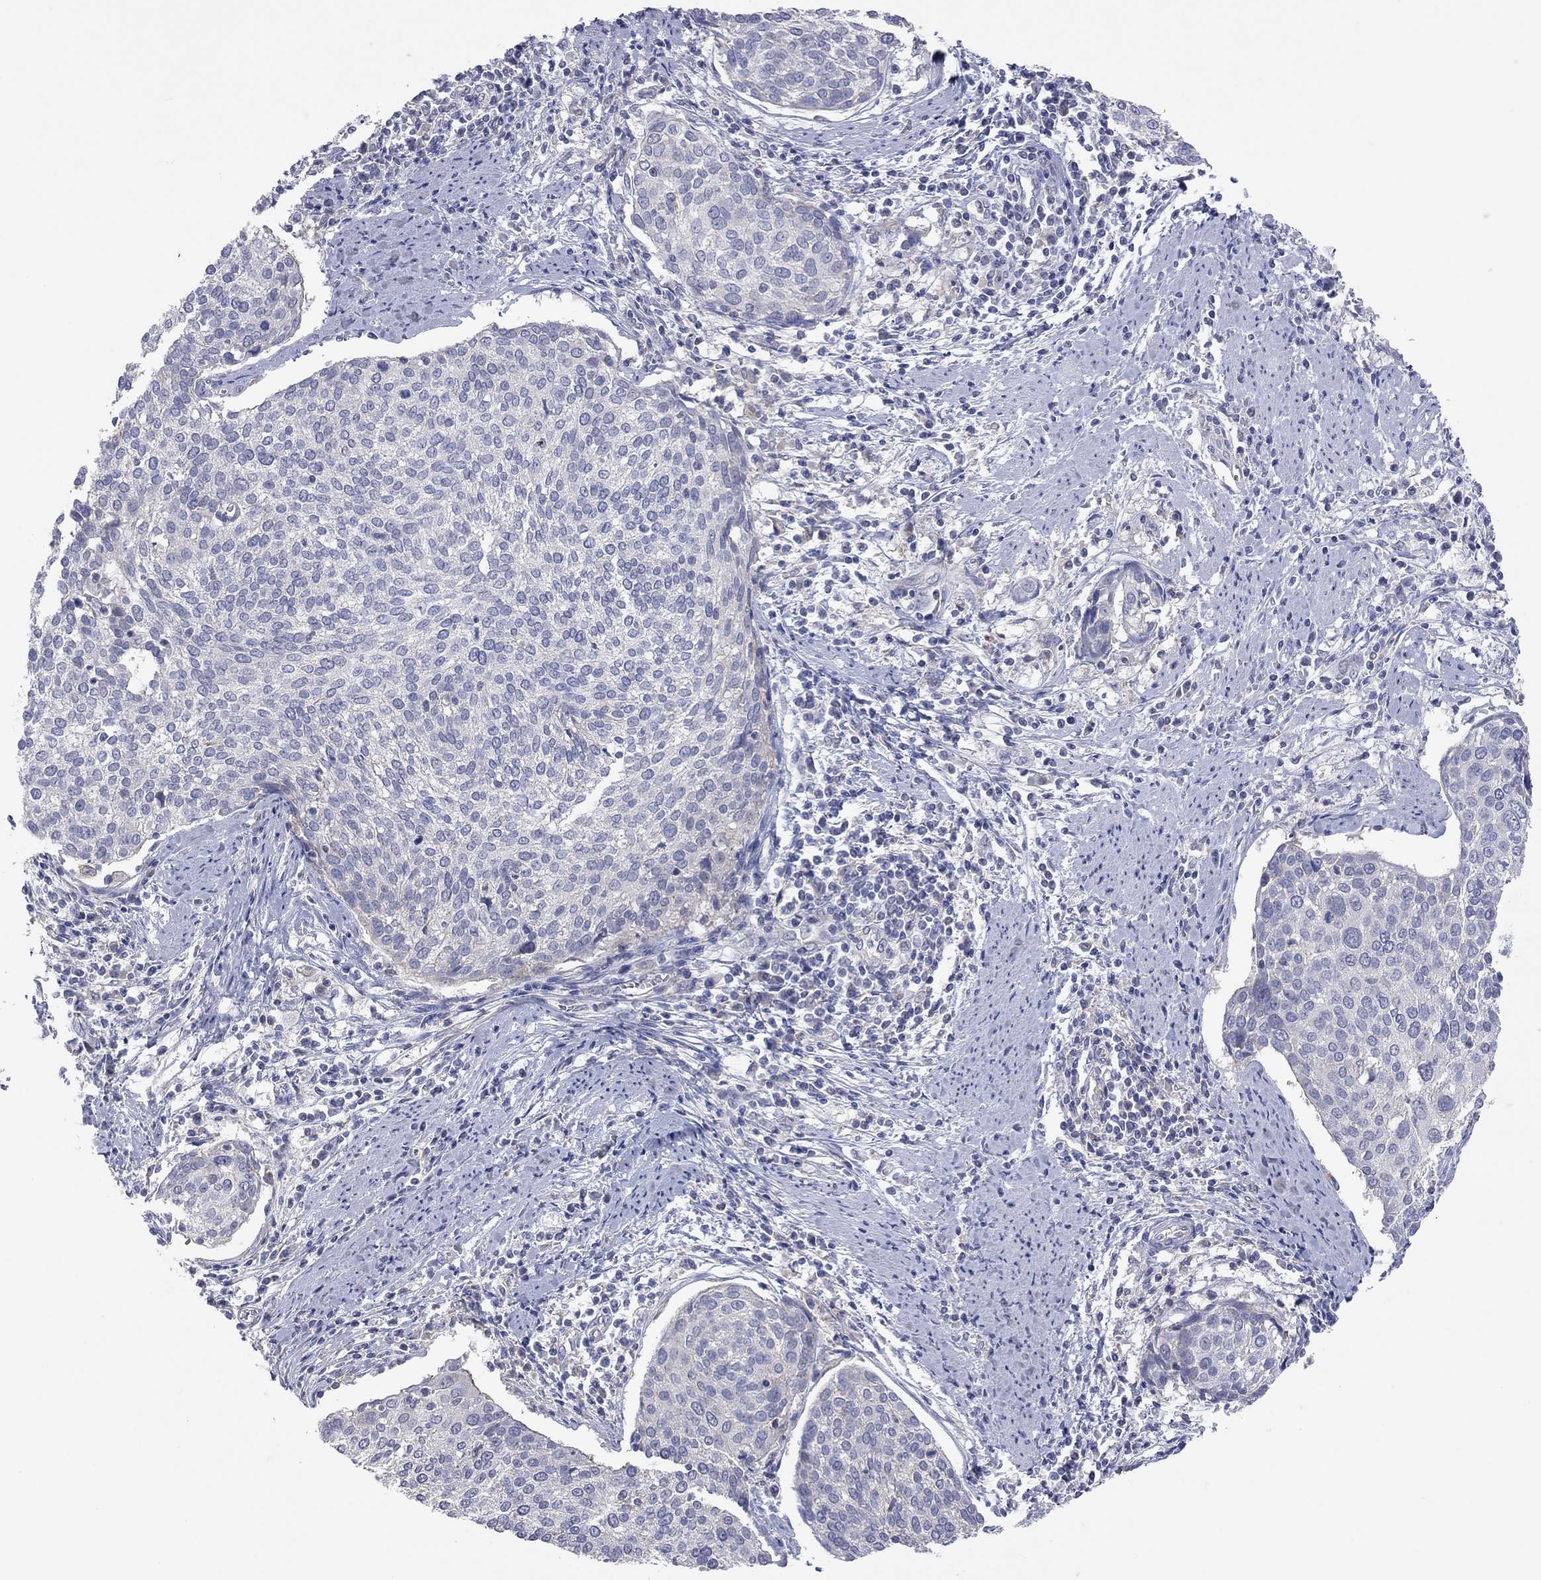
{"staining": {"intensity": "negative", "quantity": "none", "location": "none"}, "tissue": "cervical cancer", "cell_type": "Tumor cells", "image_type": "cancer", "snomed": [{"axis": "morphology", "description": "Squamous cell carcinoma, NOS"}, {"axis": "topography", "description": "Cervix"}], "caption": "Immunohistochemistry micrograph of squamous cell carcinoma (cervical) stained for a protein (brown), which displays no staining in tumor cells.", "gene": "KCNB1", "patient": {"sex": "female", "age": 39}}